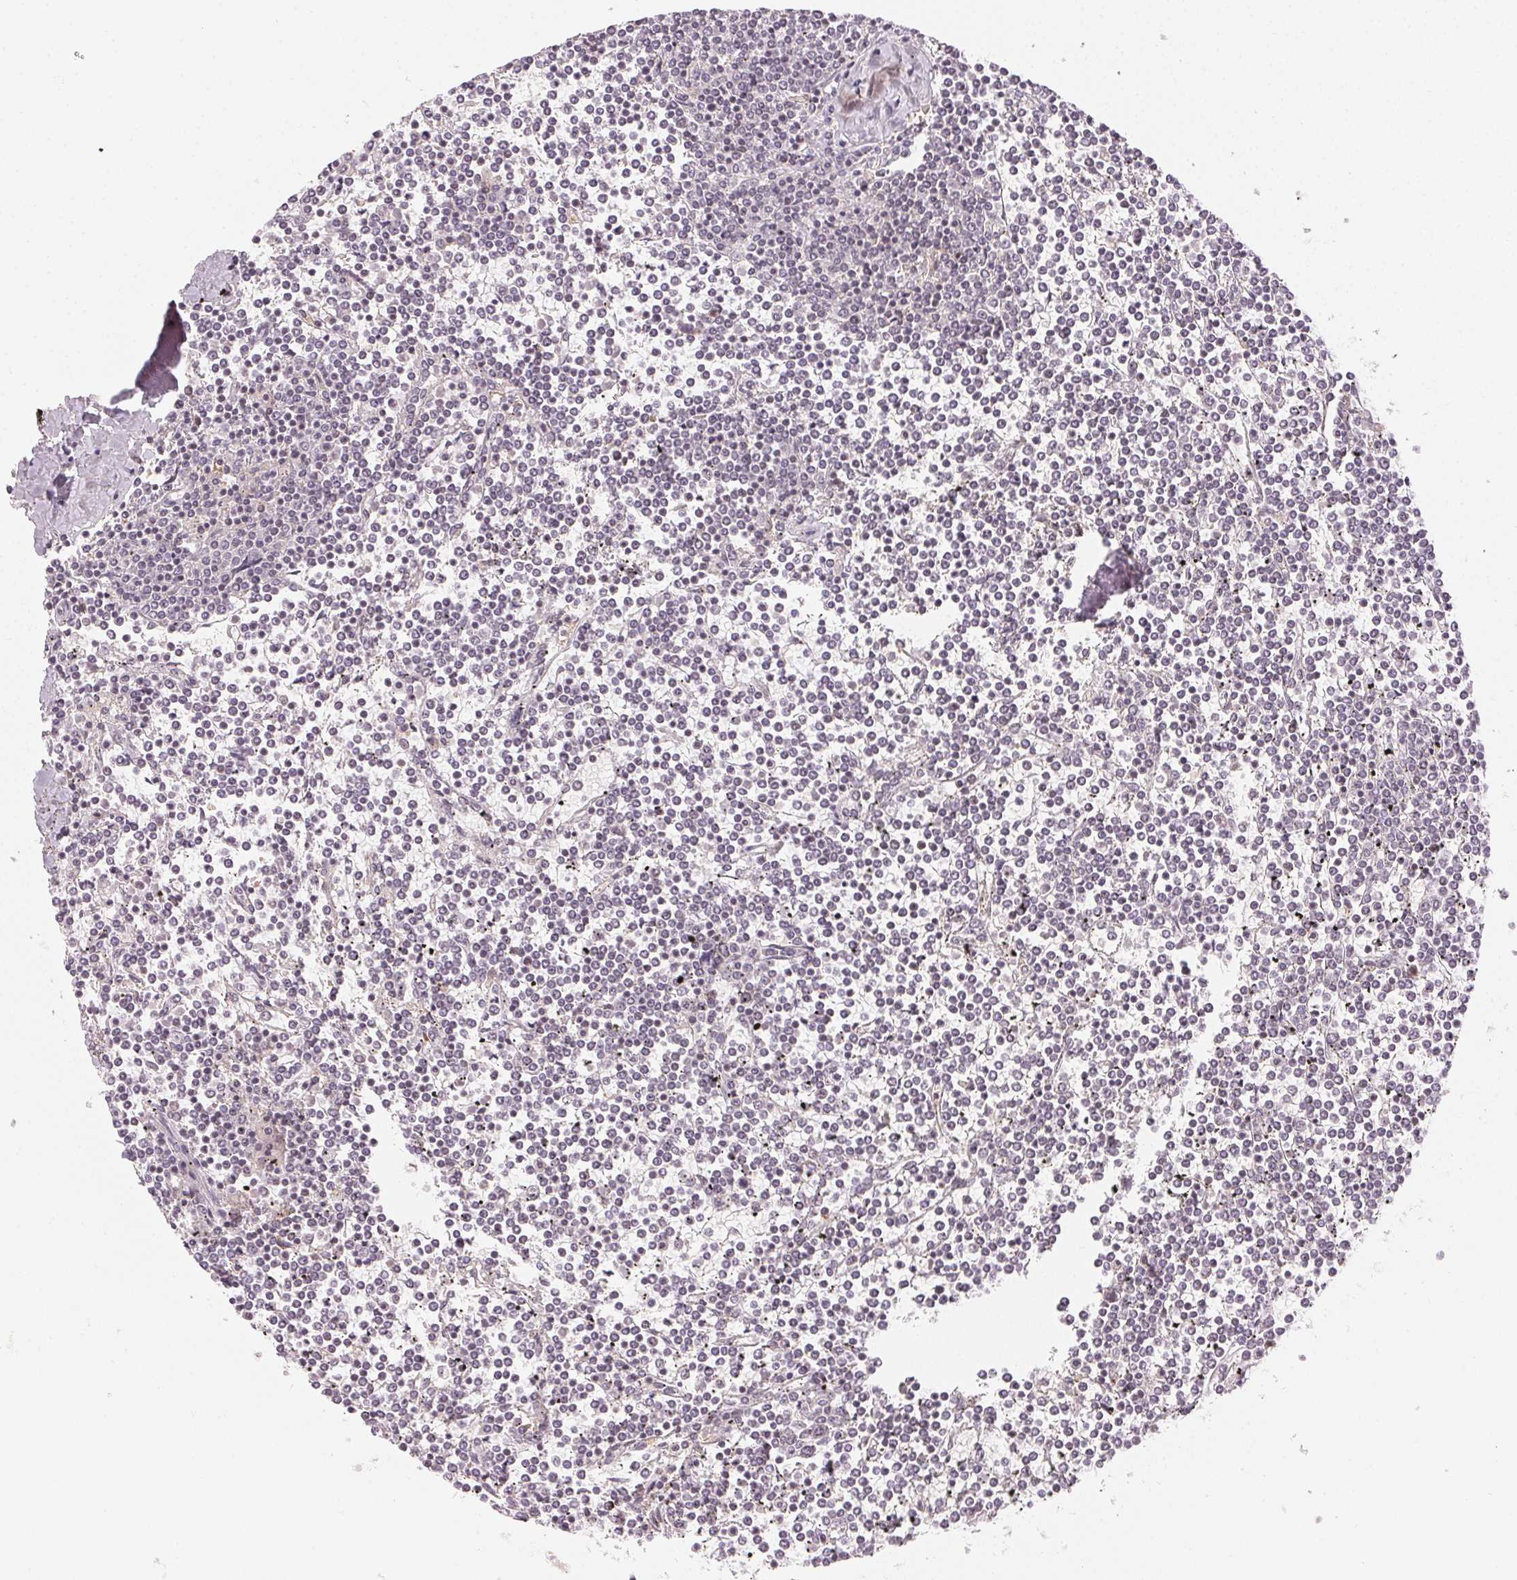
{"staining": {"intensity": "negative", "quantity": "none", "location": "none"}, "tissue": "lymphoma", "cell_type": "Tumor cells", "image_type": "cancer", "snomed": [{"axis": "morphology", "description": "Malignant lymphoma, non-Hodgkin's type, Low grade"}, {"axis": "topography", "description": "Spleen"}], "caption": "Immunohistochemistry (IHC) photomicrograph of neoplastic tissue: lymphoma stained with DAB demonstrates no significant protein expression in tumor cells.", "gene": "KPRP", "patient": {"sex": "female", "age": 19}}